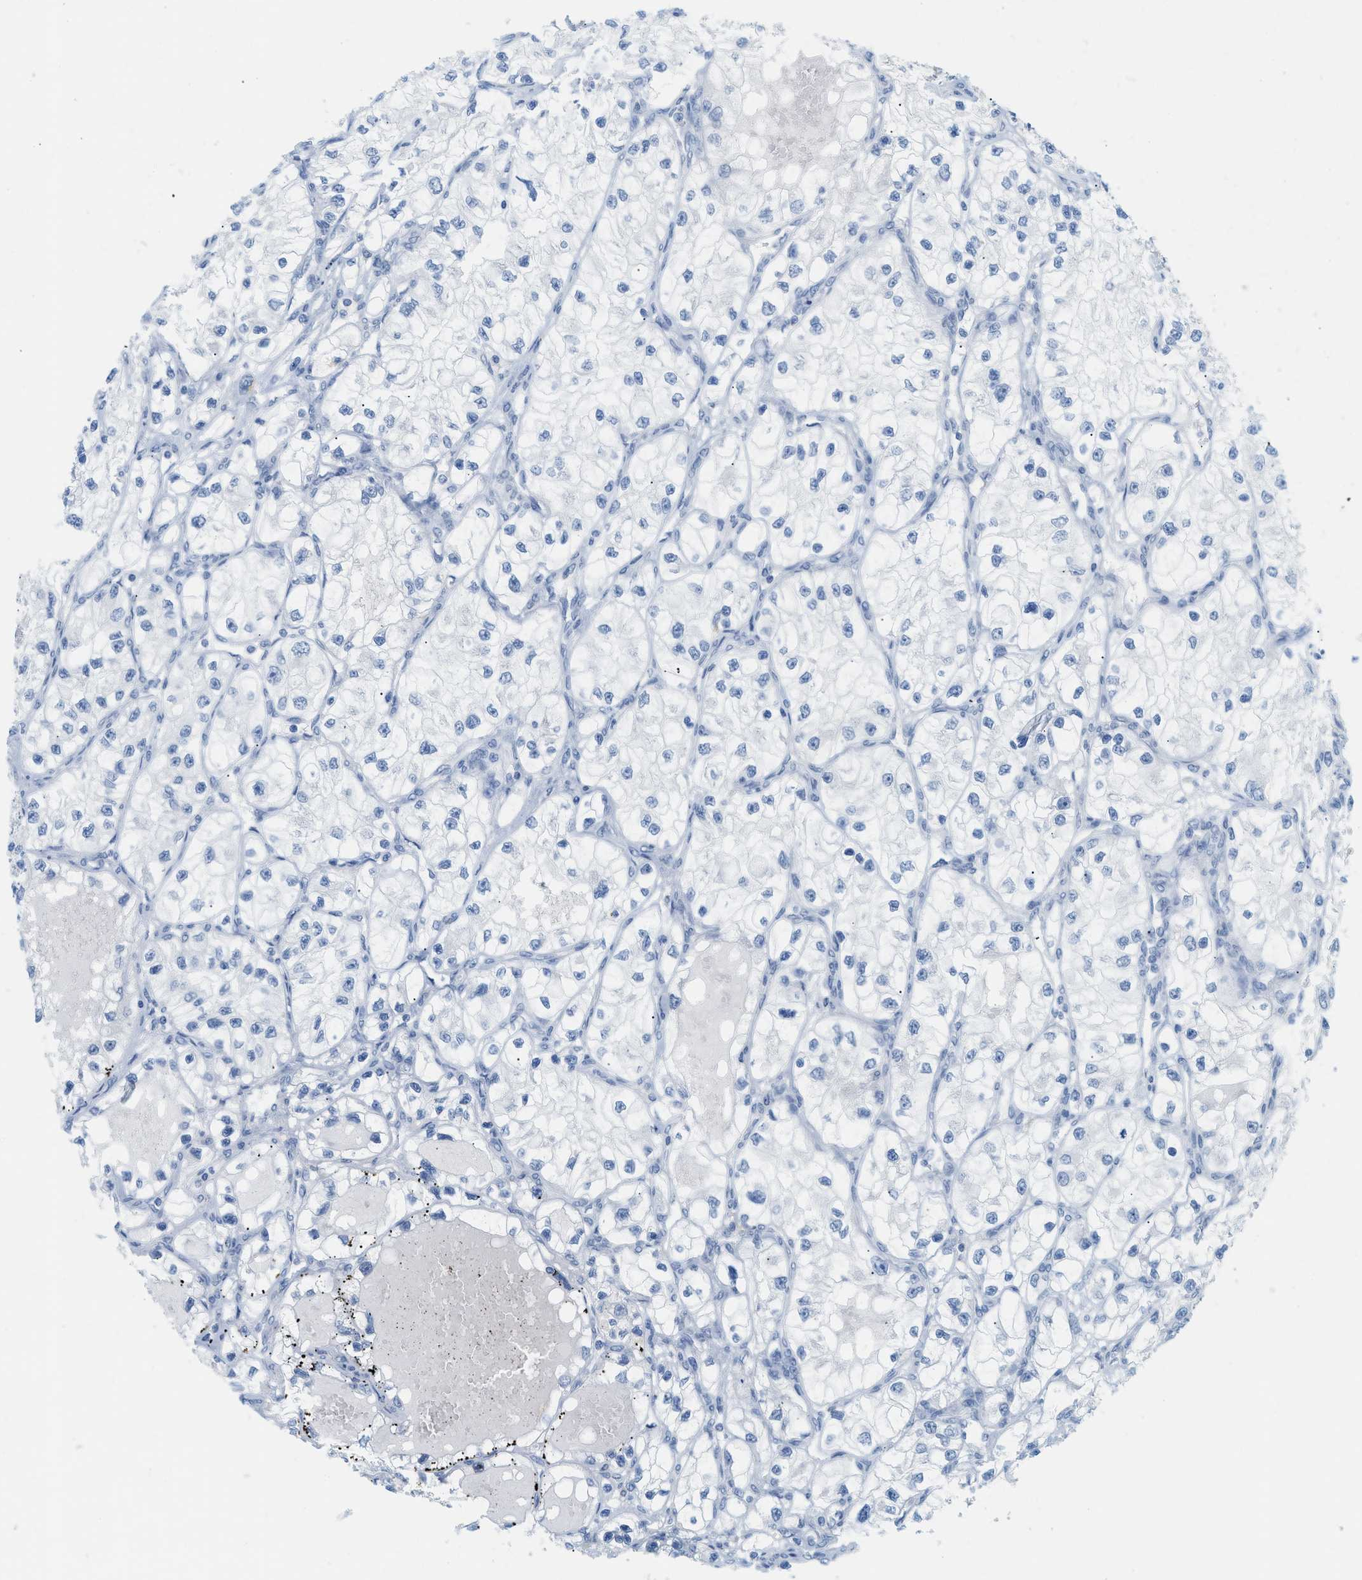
{"staining": {"intensity": "negative", "quantity": "none", "location": "none"}, "tissue": "renal cancer", "cell_type": "Tumor cells", "image_type": "cancer", "snomed": [{"axis": "morphology", "description": "Adenocarcinoma, NOS"}, {"axis": "topography", "description": "Kidney"}], "caption": "The immunohistochemistry photomicrograph has no significant positivity in tumor cells of renal cancer tissue.", "gene": "PAPPA", "patient": {"sex": "female", "age": 57}}